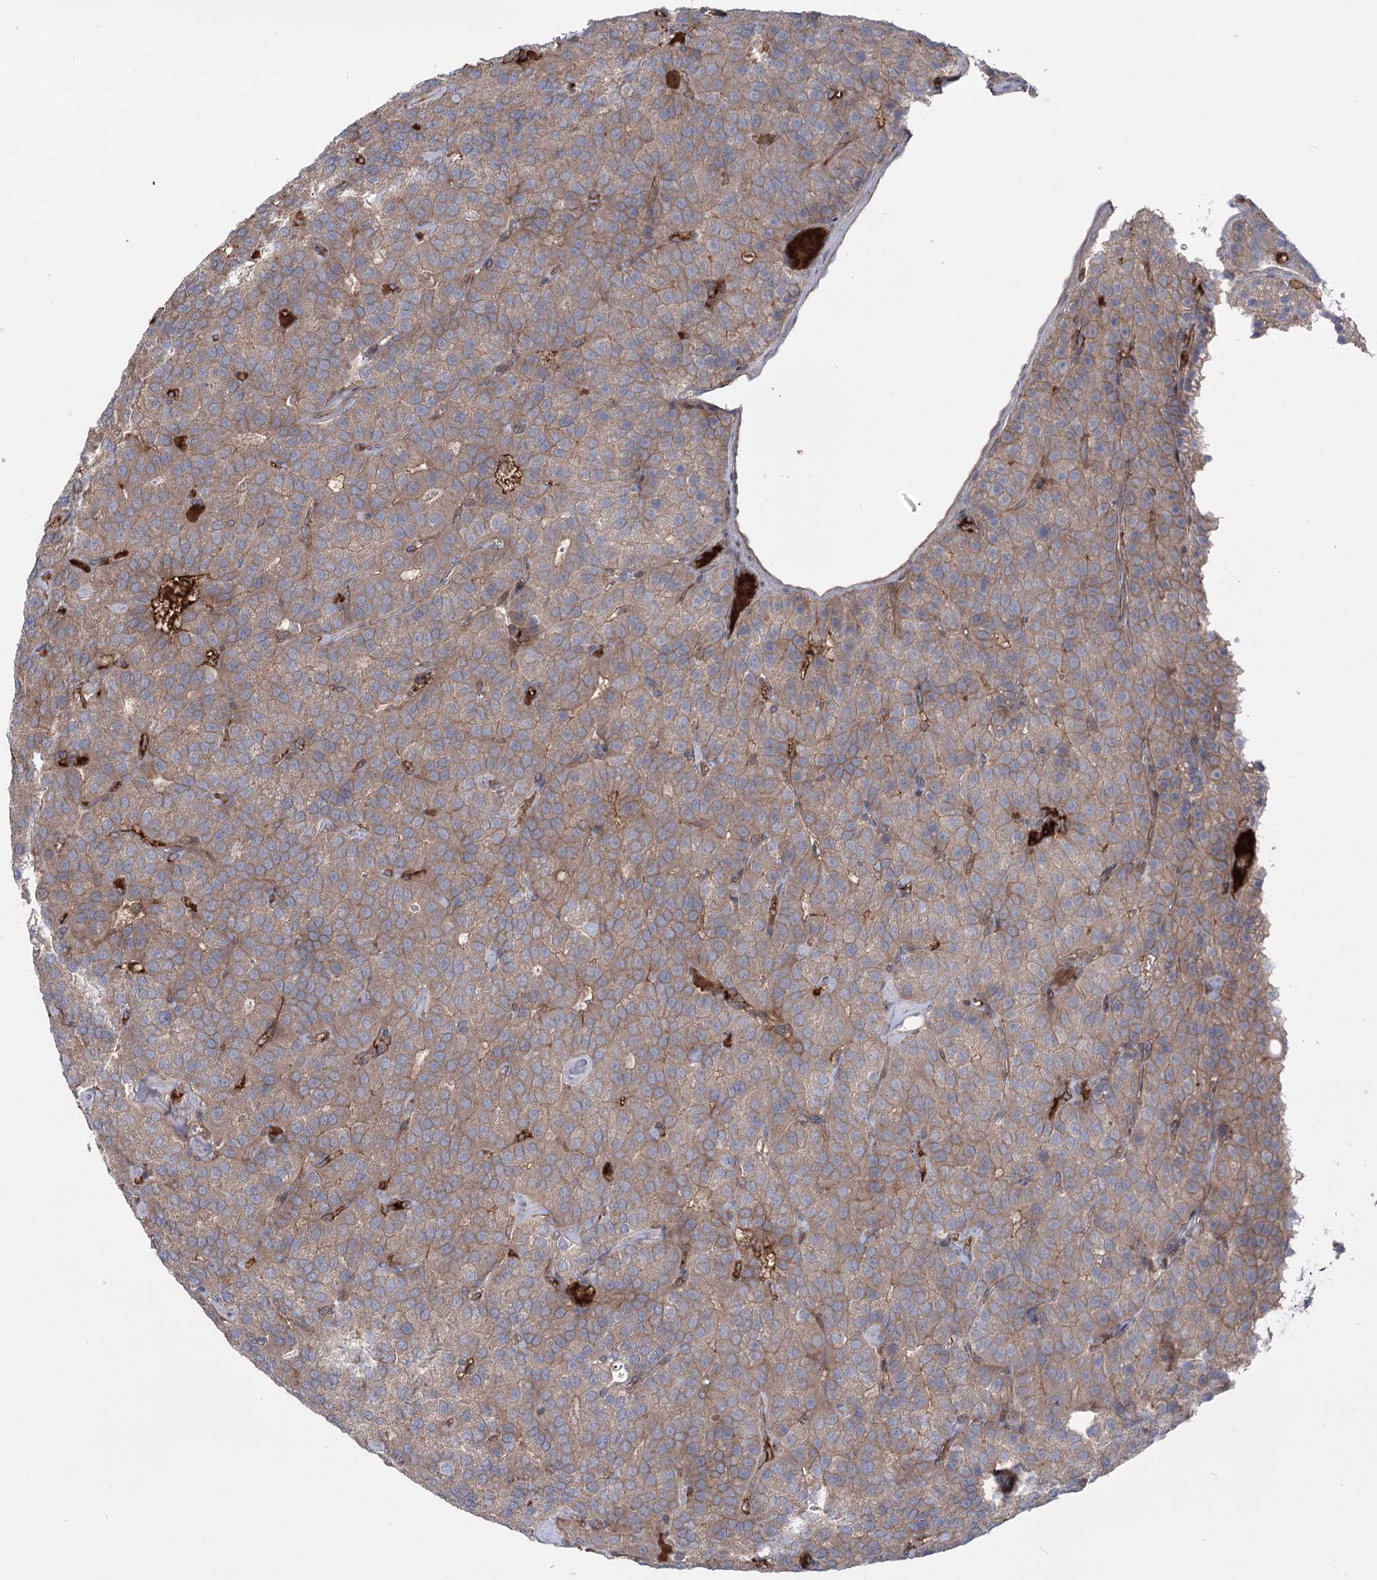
{"staining": {"intensity": "weak", "quantity": "25%-75%", "location": "cytoplasmic/membranous"}, "tissue": "parathyroid gland", "cell_type": "Glandular cells", "image_type": "normal", "snomed": [{"axis": "morphology", "description": "Normal tissue, NOS"}, {"axis": "morphology", "description": "Adenoma, NOS"}, {"axis": "topography", "description": "Parathyroid gland"}], "caption": "An IHC histopathology image of unremarkable tissue is shown. Protein staining in brown labels weak cytoplasmic/membranous positivity in parathyroid gland within glandular cells.", "gene": "PLEKHA5", "patient": {"sex": "female", "age": 86}}